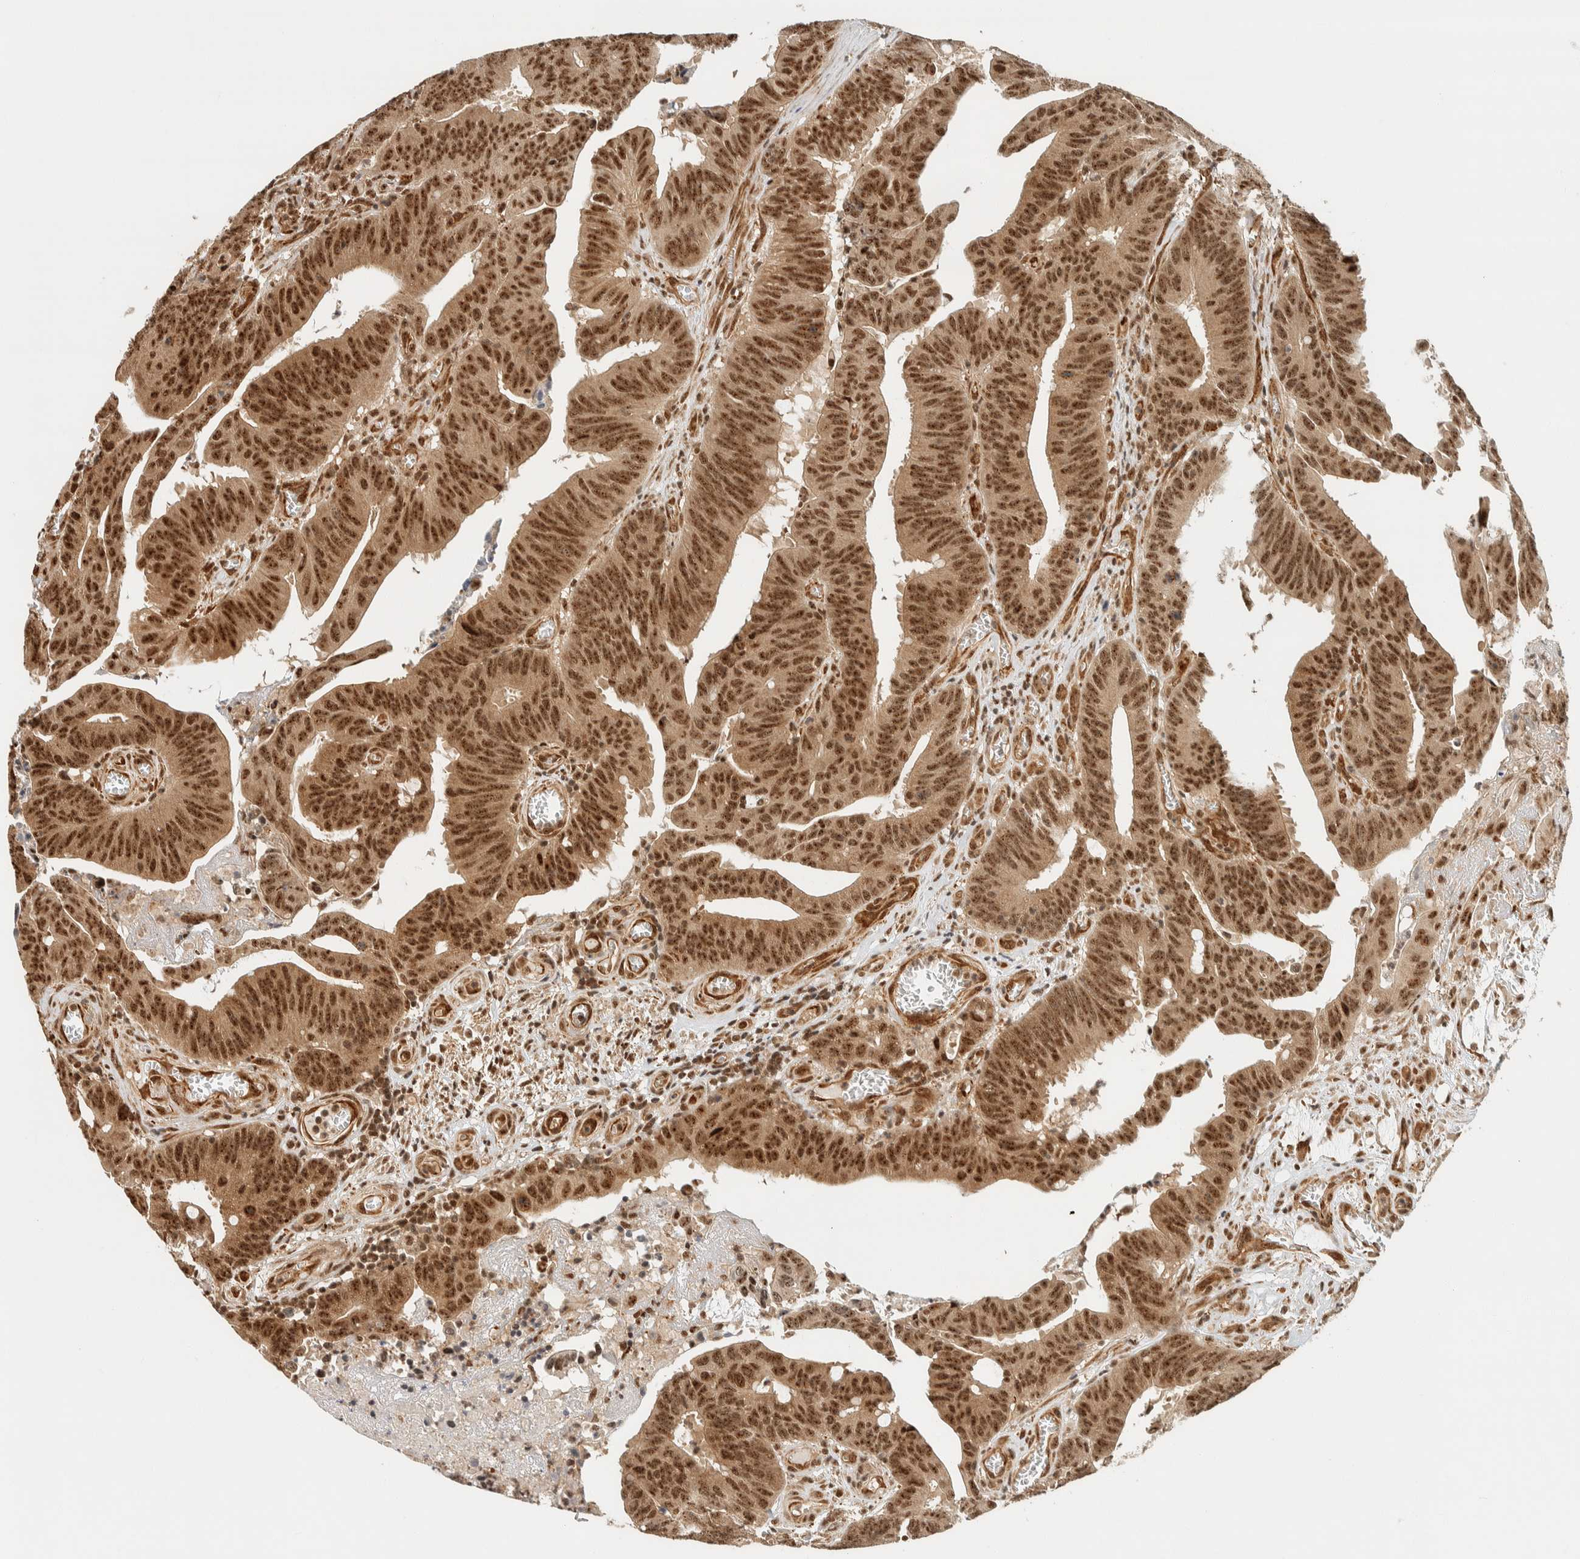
{"staining": {"intensity": "strong", "quantity": ">75%", "location": "nuclear"}, "tissue": "colorectal cancer", "cell_type": "Tumor cells", "image_type": "cancer", "snomed": [{"axis": "morphology", "description": "Adenocarcinoma, NOS"}, {"axis": "topography", "description": "Colon"}], "caption": "Immunohistochemistry photomicrograph of neoplastic tissue: adenocarcinoma (colorectal) stained using immunohistochemistry exhibits high levels of strong protein expression localized specifically in the nuclear of tumor cells, appearing as a nuclear brown color.", "gene": "SIK1", "patient": {"sex": "male", "age": 45}}